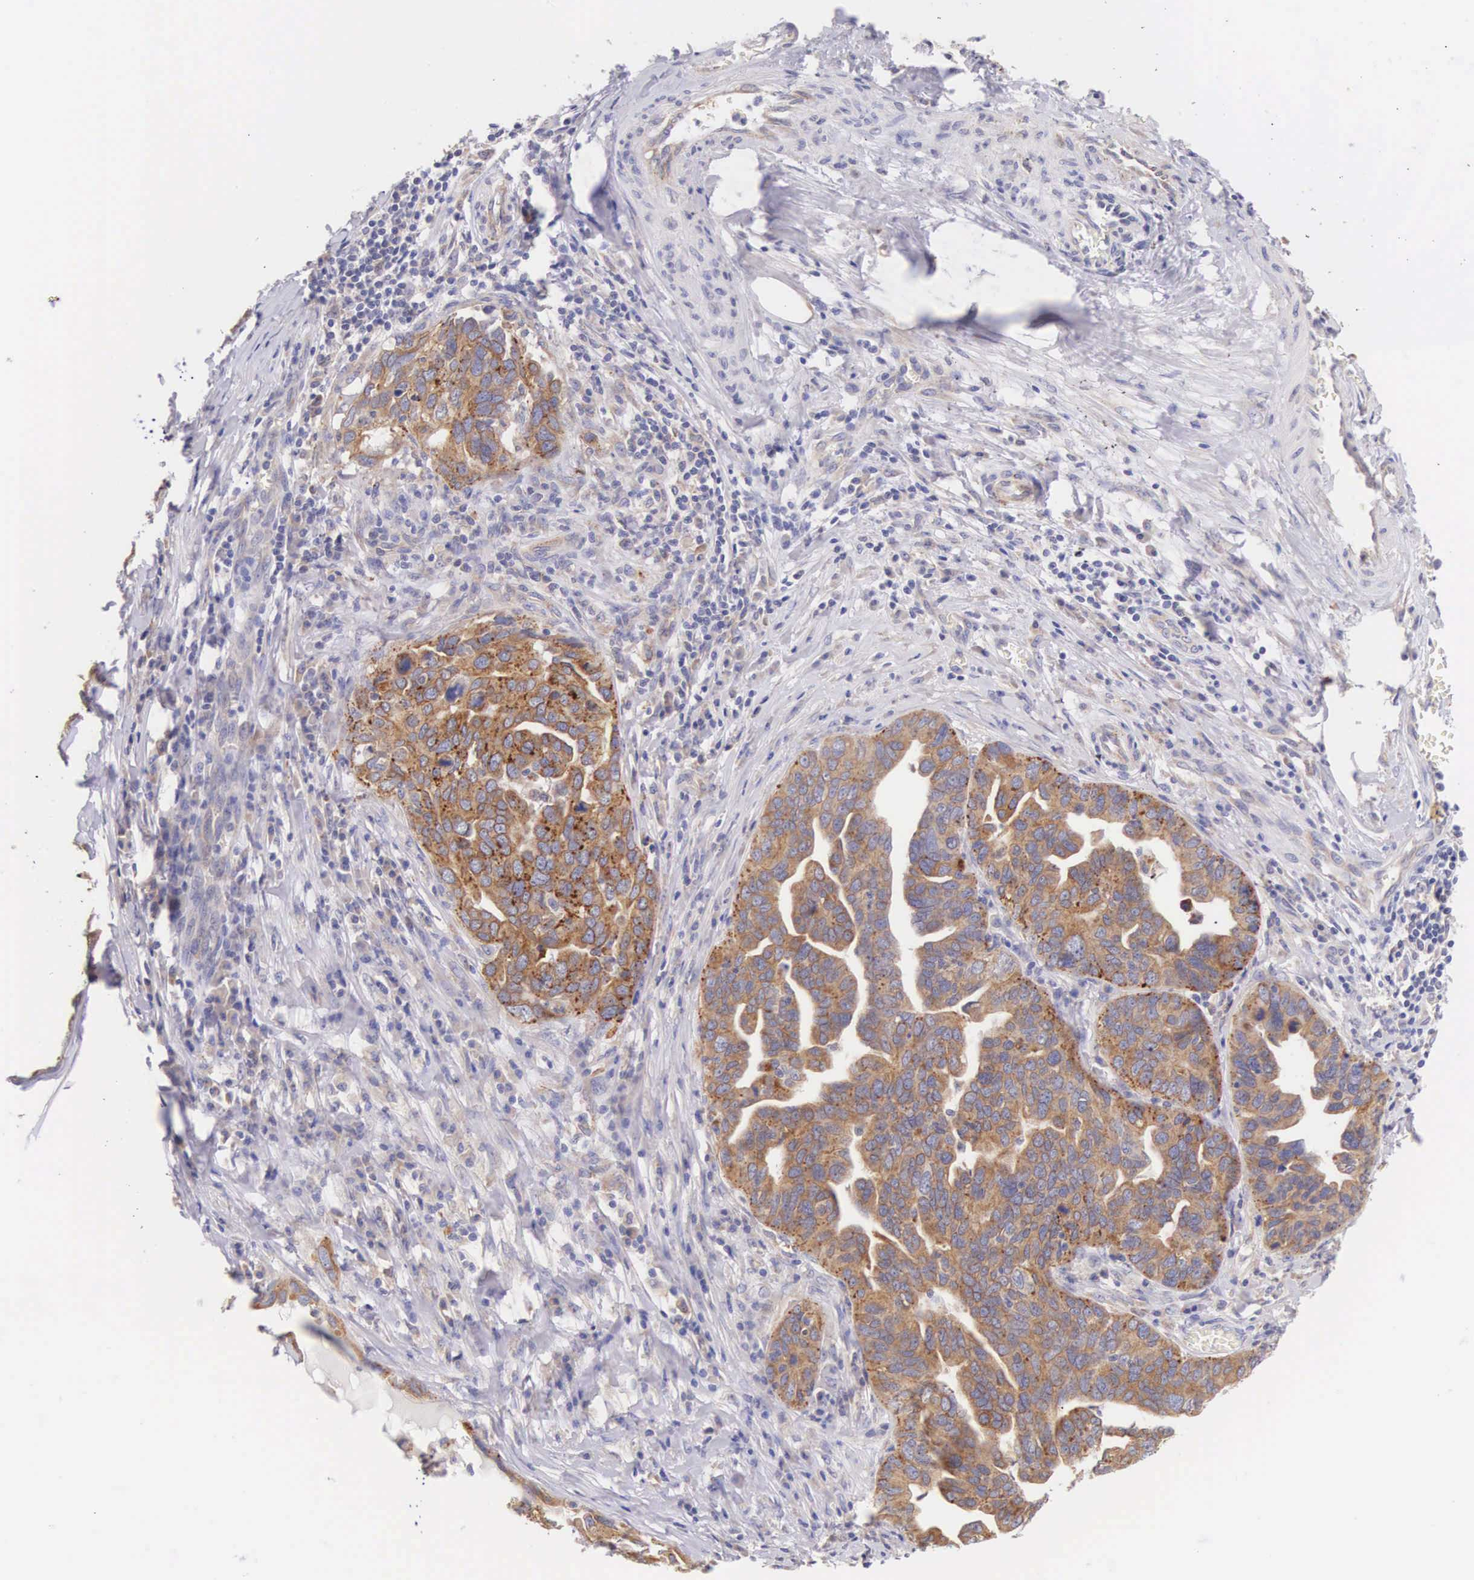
{"staining": {"intensity": "strong", "quantity": ">75%", "location": "cytoplasmic/membranous"}, "tissue": "ovarian cancer", "cell_type": "Tumor cells", "image_type": "cancer", "snomed": [{"axis": "morphology", "description": "Cystadenocarcinoma, serous, NOS"}, {"axis": "topography", "description": "Ovary"}], "caption": "Ovarian serous cystadenocarcinoma was stained to show a protein in brown. There is high levels of strong cytoplasmic/membranous staining in approximately >75% of tumor cells.", "gene": "NSDHL", "patient": {"sex": "female", "age": 64}}